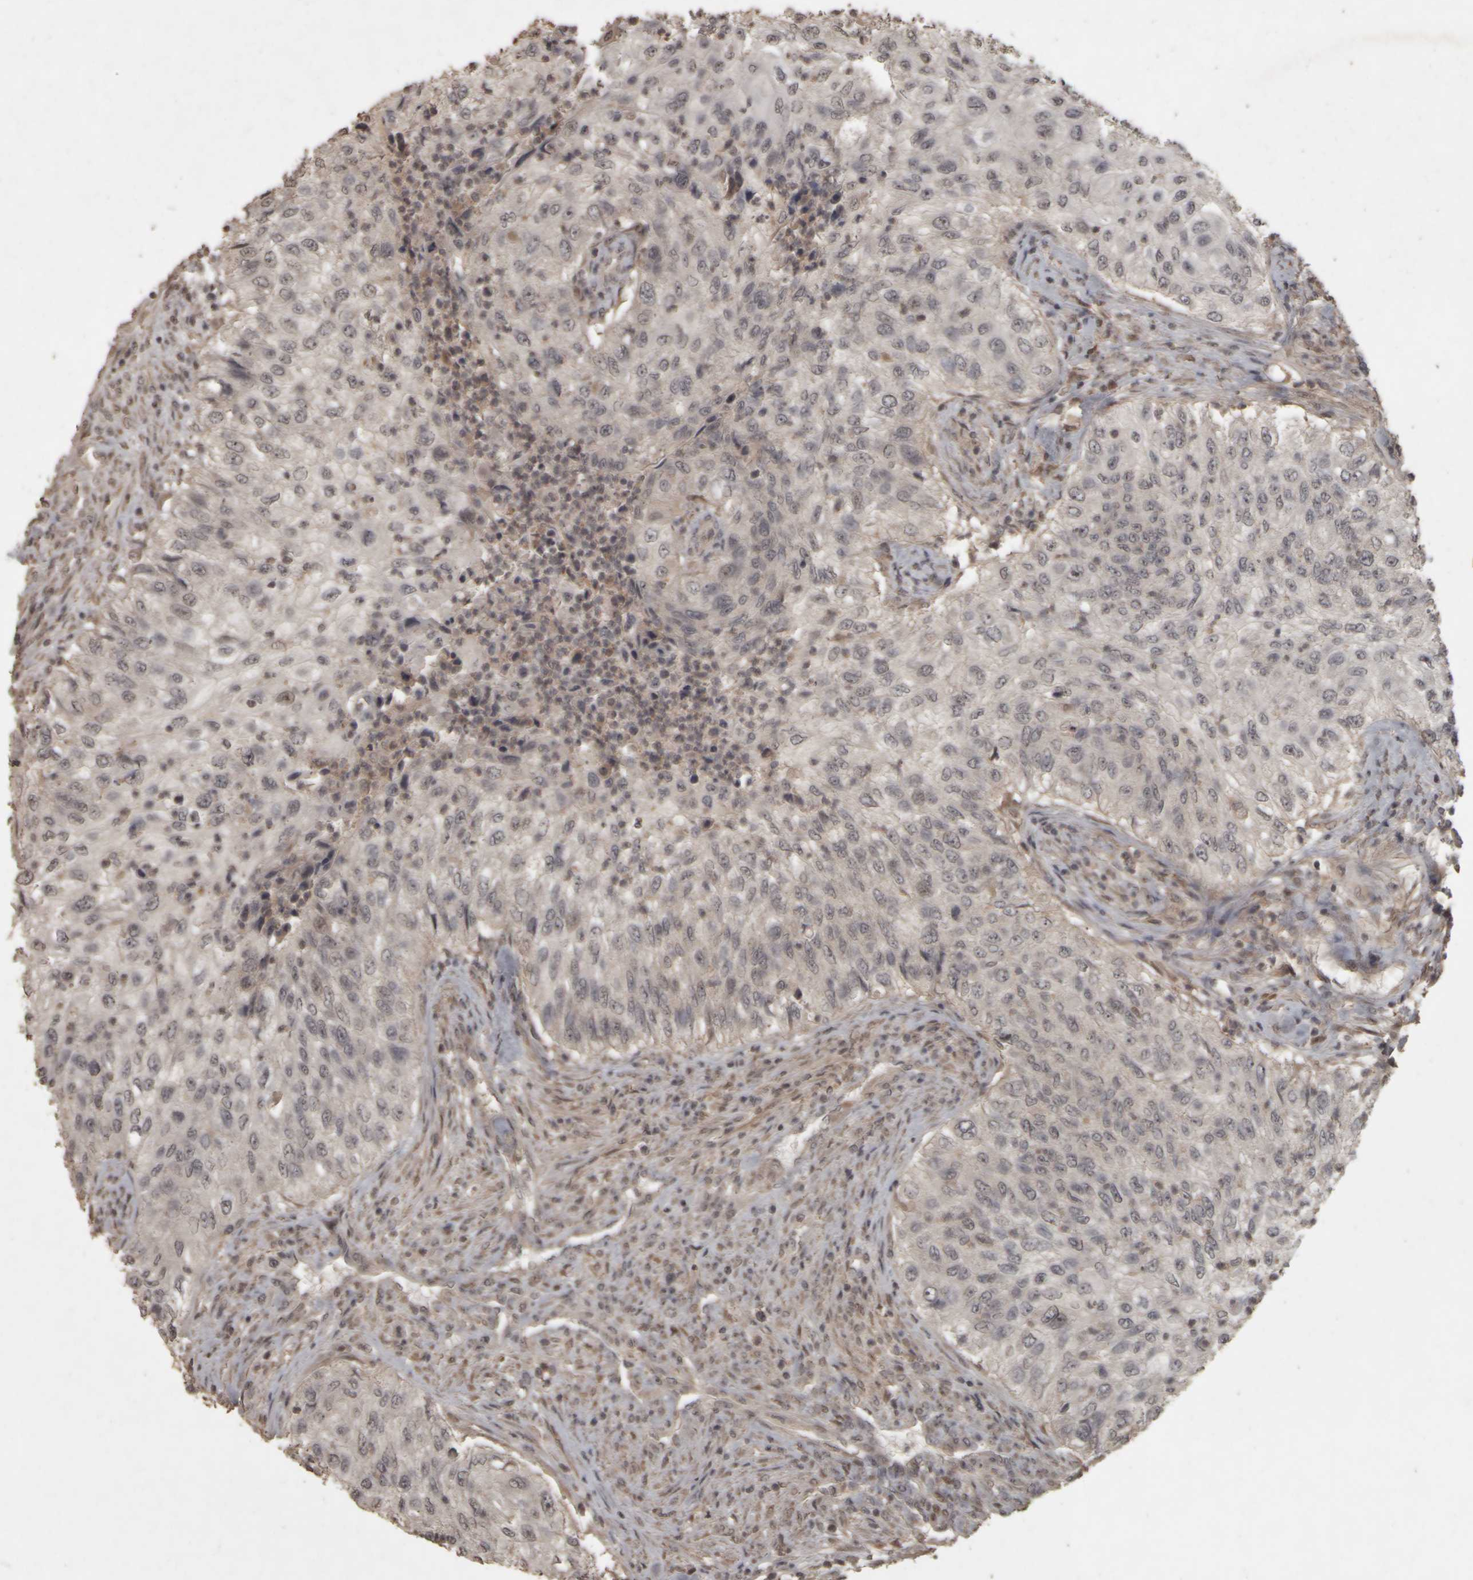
{"staining": {"intensity": "weak", "quantity": "25%-75%", "location": "nuclear"}, "tissue": "urothelial cancer", "cell_type": "Tumor cells", "image_type": "cancer", "snomed": [{"axis": "morphology", "description": "Urothelial carcinoma, High grade"}, {"axis": "topography", "description": "Urinary bladder"}], "caption": "Immunohistochemistry (IHC) (DAB (3,3'-diaminobenzidine)) staining of urothelial cancer exhibits weak nuclear protein staining in about 25%-75% of tumor cells.", "gene": "ACO1", "patient": {"sex": "female", "age": 60}}